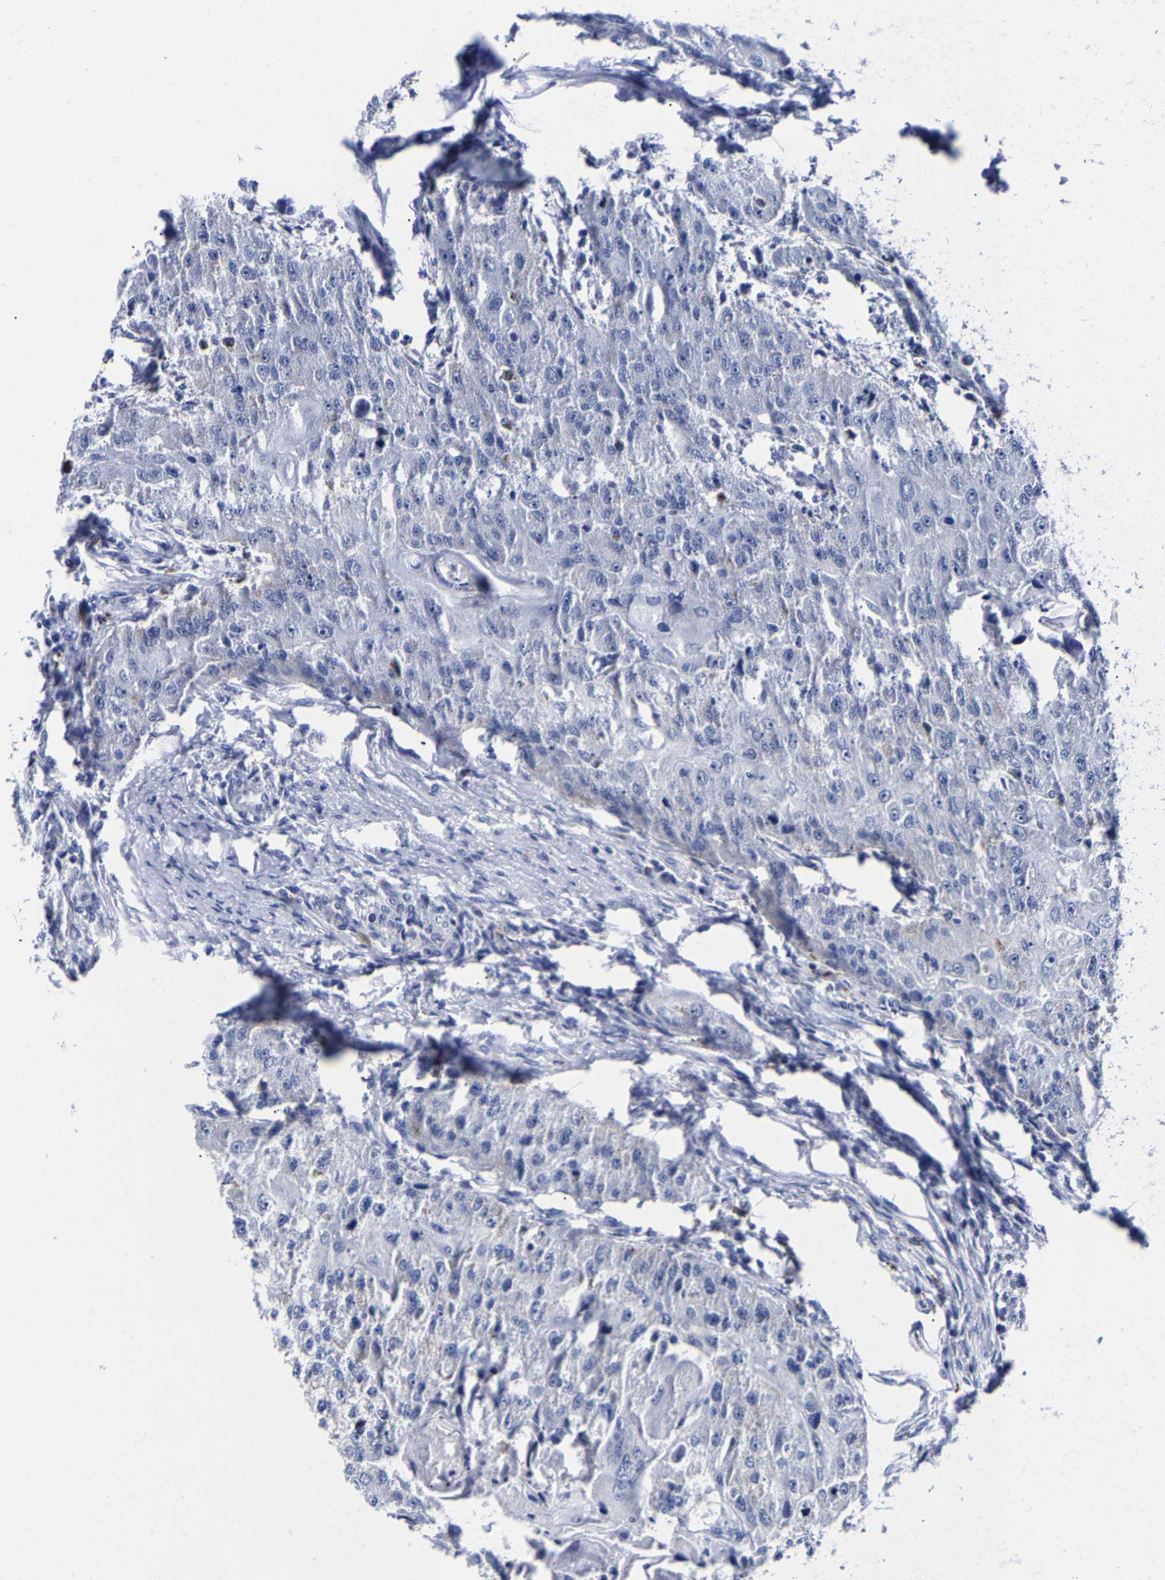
{"staining": {"intensity": "negative", "quantity": "none", "location": "none"}, "tissue": "head and neck cancer", "cell_type": "Tumor cells", "image_type": "cancer", "snomed": [{"axis": "morphology", "description": "Normal tissue, NOS"}, {"axis": "morphology", "description": "Squamous cell carcinoma, NOS"}, {"axis": "topography", "description": "Skeletal muscle"}, {"axis": "topography", "description": "Head-Neck"}], "caption": "This is an IHC image of squamous cell carcinoma (head and neck). There is no staining in tumor cells.", "gene": "CPA2", "patient": {"sex": "male", "age": 51}}